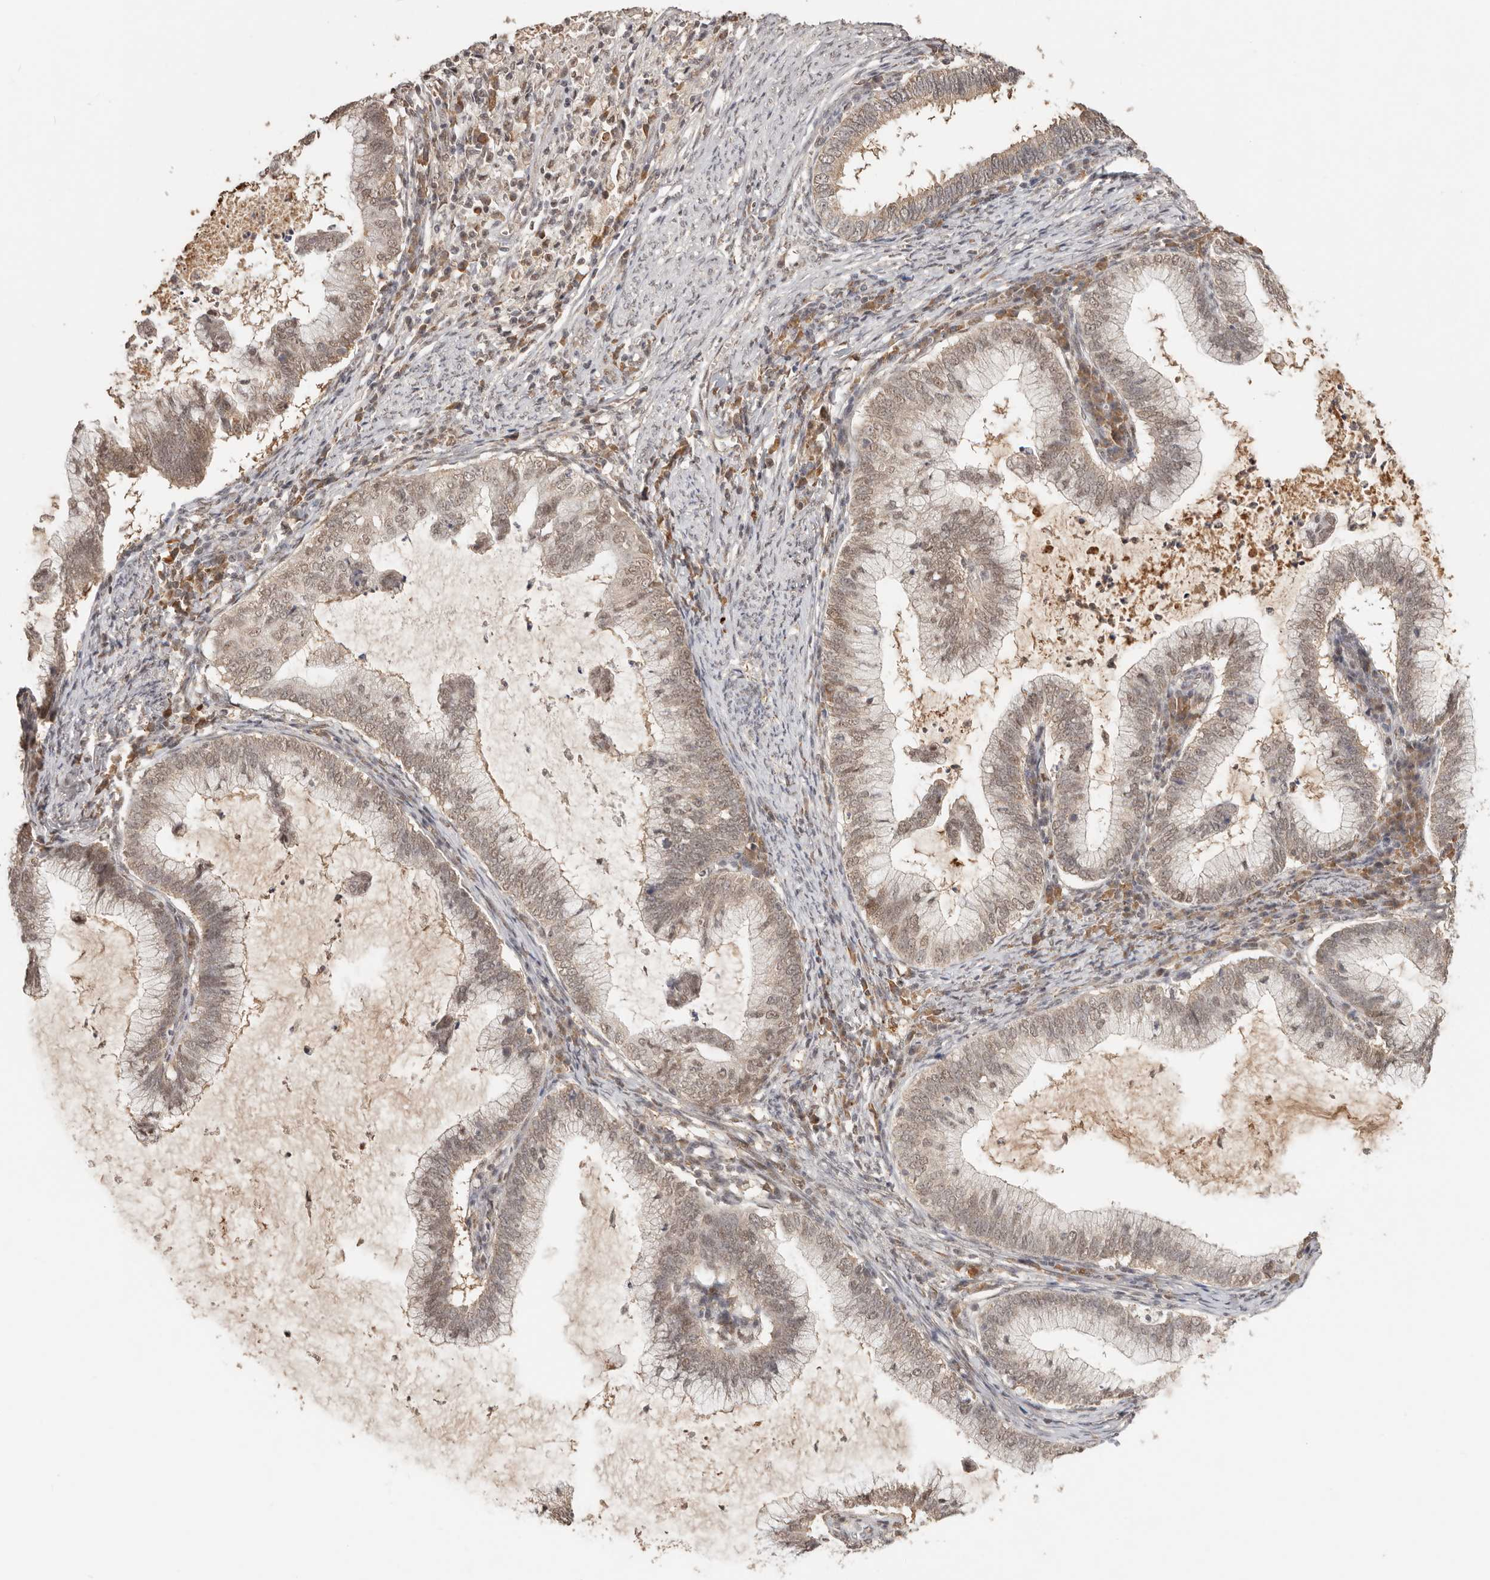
{"staining": {"intensity": "weak", "quantity": "25%-75%", "location": "cytoplasmic/membranous,nuclear"}, "tissue": "cervical cancer", "cell_type": "Tumor cells", "image_type": "cancer", "snomed": [{"axis": "morphology", "description": "Adenocarcinoma, NOS"}, {"axis": "topography", "description": "Cervix"}], "caption": "Immunohistochemistry (IHC) photomicrograph of cervical cancer stained for a protein (brown), which exhibits low levels of weak cytoplasmic/membranous and nuclear expression in about 25%-75% of tumor cells.", "gene": "SEC14L1", "patient": {"sex": "female", "age": 36}}